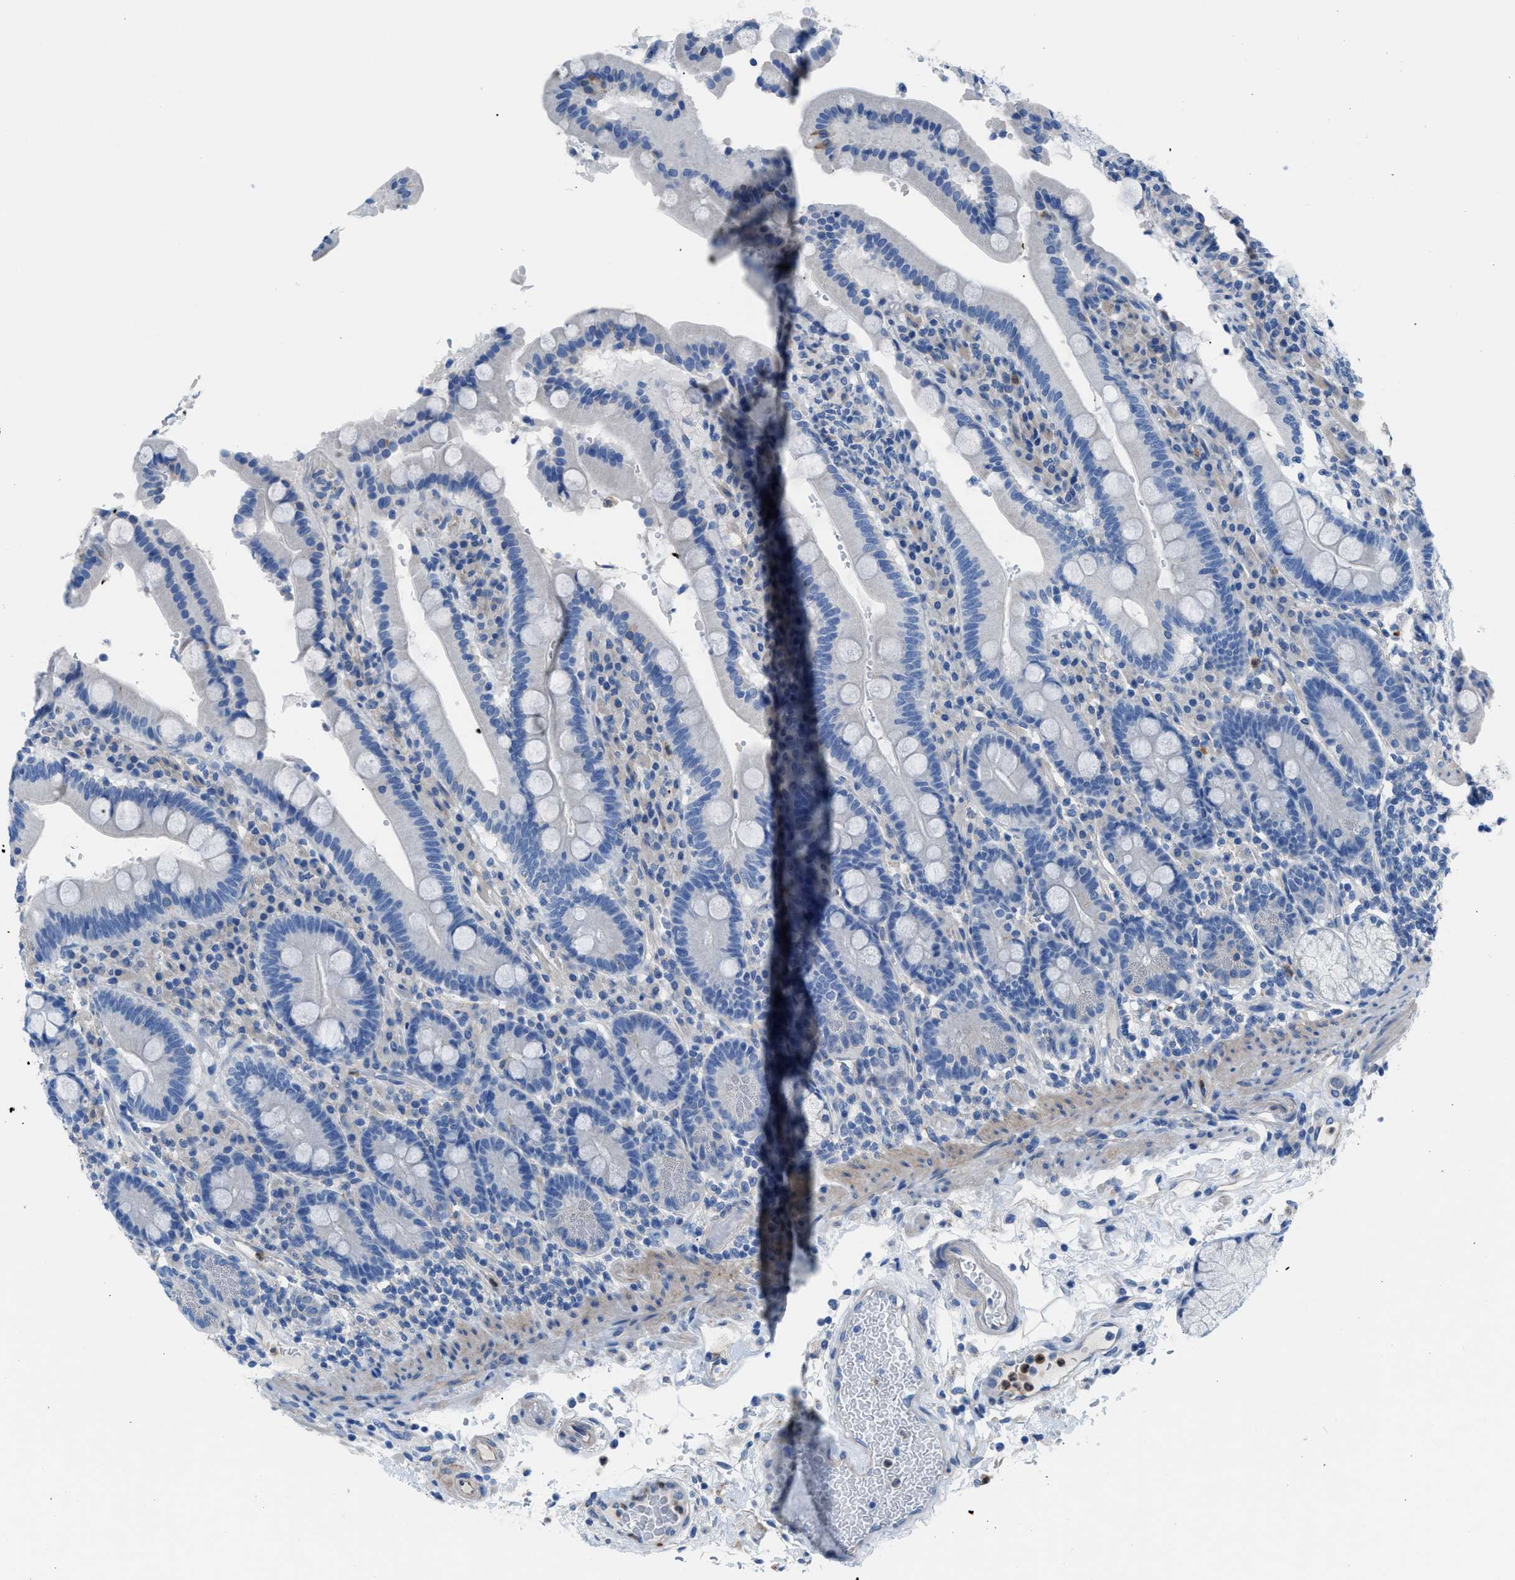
{"staining": {"intensity": "negative", "quantity": "none", "location": "none"}, "tissue": "duodenum", "cell_type": "Glandular cells", "image_type": "normal", "snomed": [{"axis": "morphology", "description": "Normal tissue, NOS"}, {"axis": "topography", "description": "Small intestine, NOS"}], "caption": "Glandular cells are negative for protein expression in benign human duodenum. (DAB (3,3'-diaminobenzidine) immunohistochemistry with hematoxylin counter stain).", "gene": "ITPR1", "patient": {"sex": "female", "age": 71}}